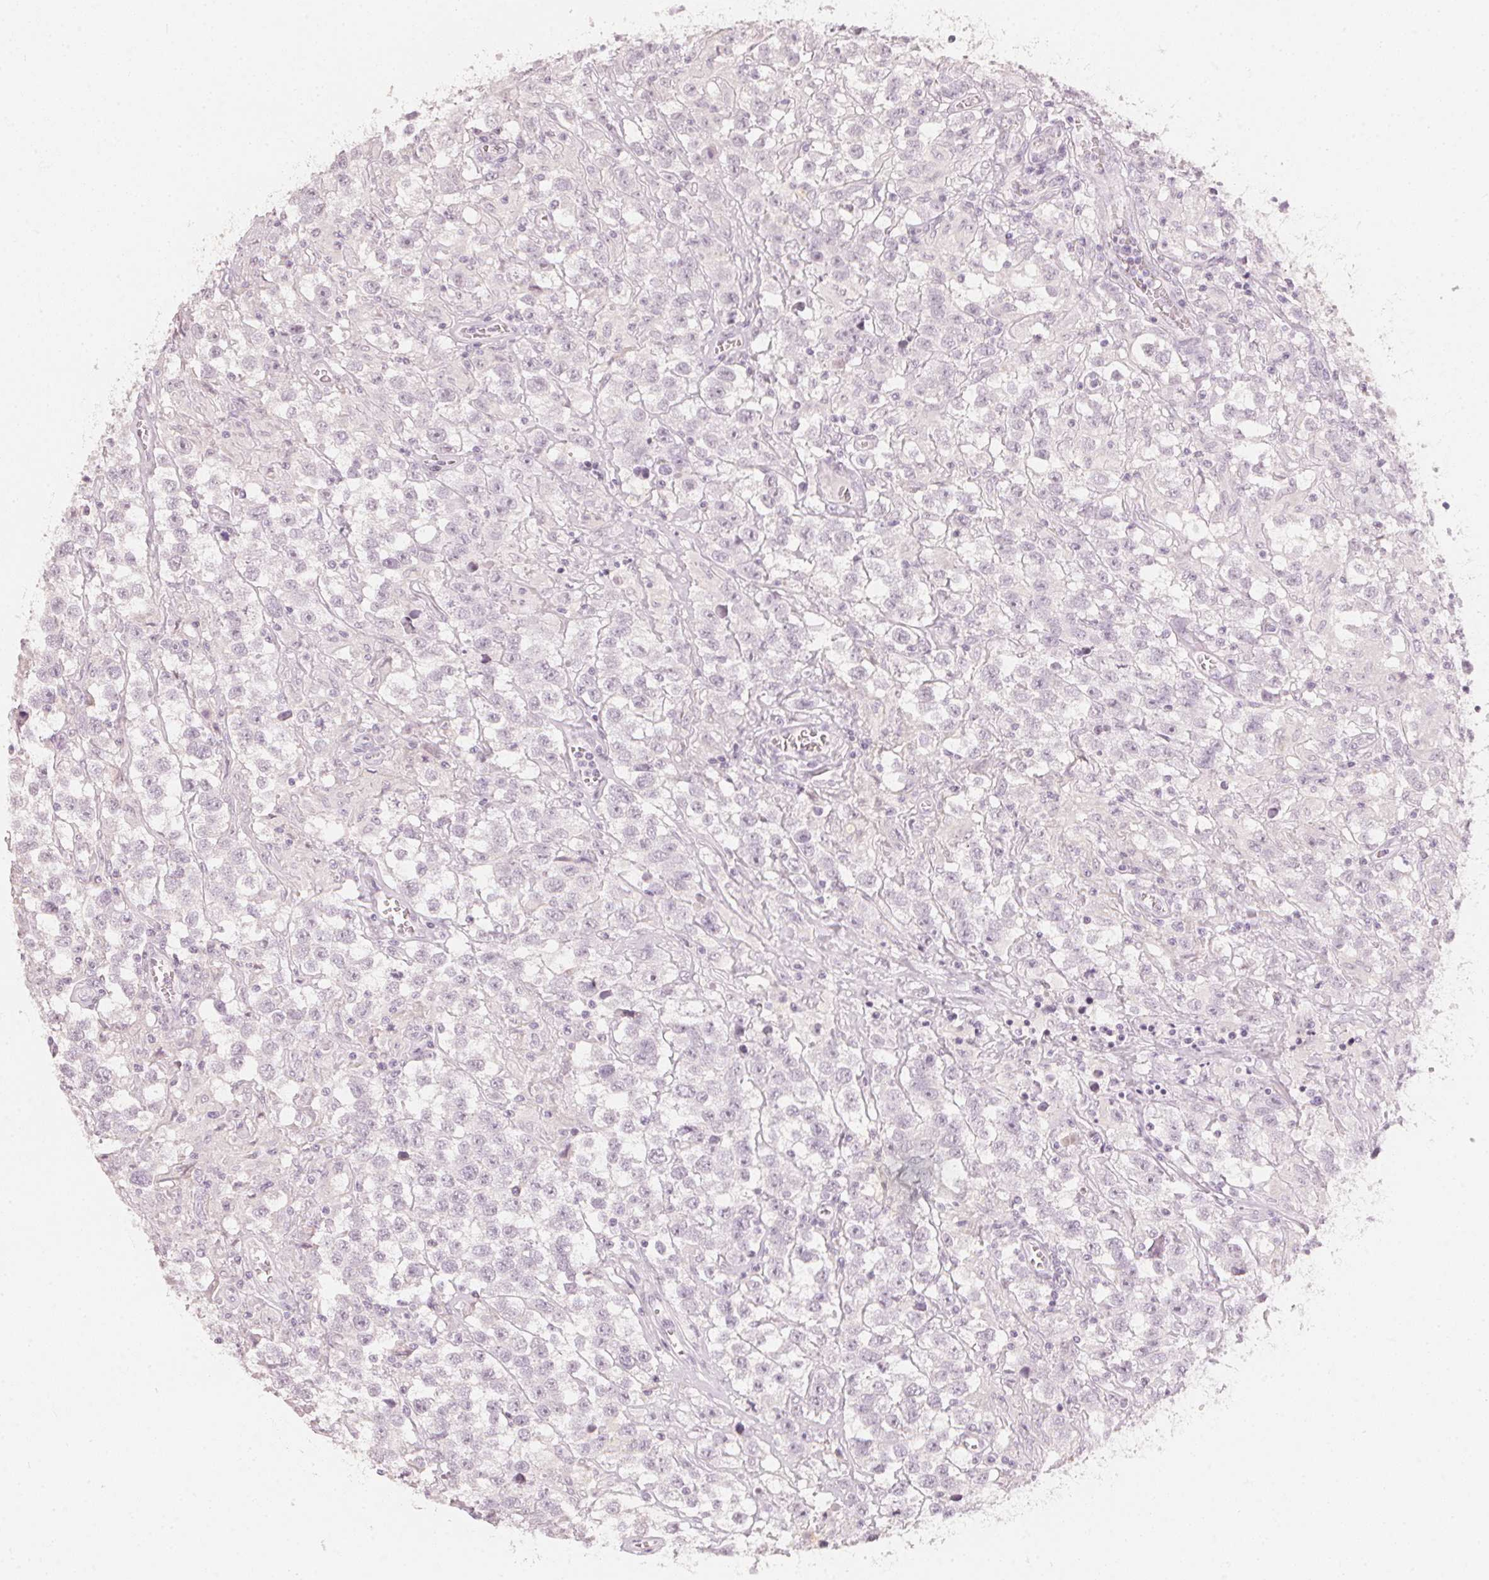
{"staining": {"intensity": "negative", "quantity": "none", "location": "none"}, "tissue": "testis cancer", "cell_type": "Tumor cells", "image_type": "cancer", "snomed": [{"axis": "morphology", "description": "Seminoma, NOS"}, {"axis": "topography", "description": "Testis"}], "caption": "Testis seminoma was stained to show a protein in brown. There is no significant staining in tumor cells. (DAB IHC with hematoxylin counter stain).", "gene": "CALB1", "patient": {"sex": "male", "age": 43}}